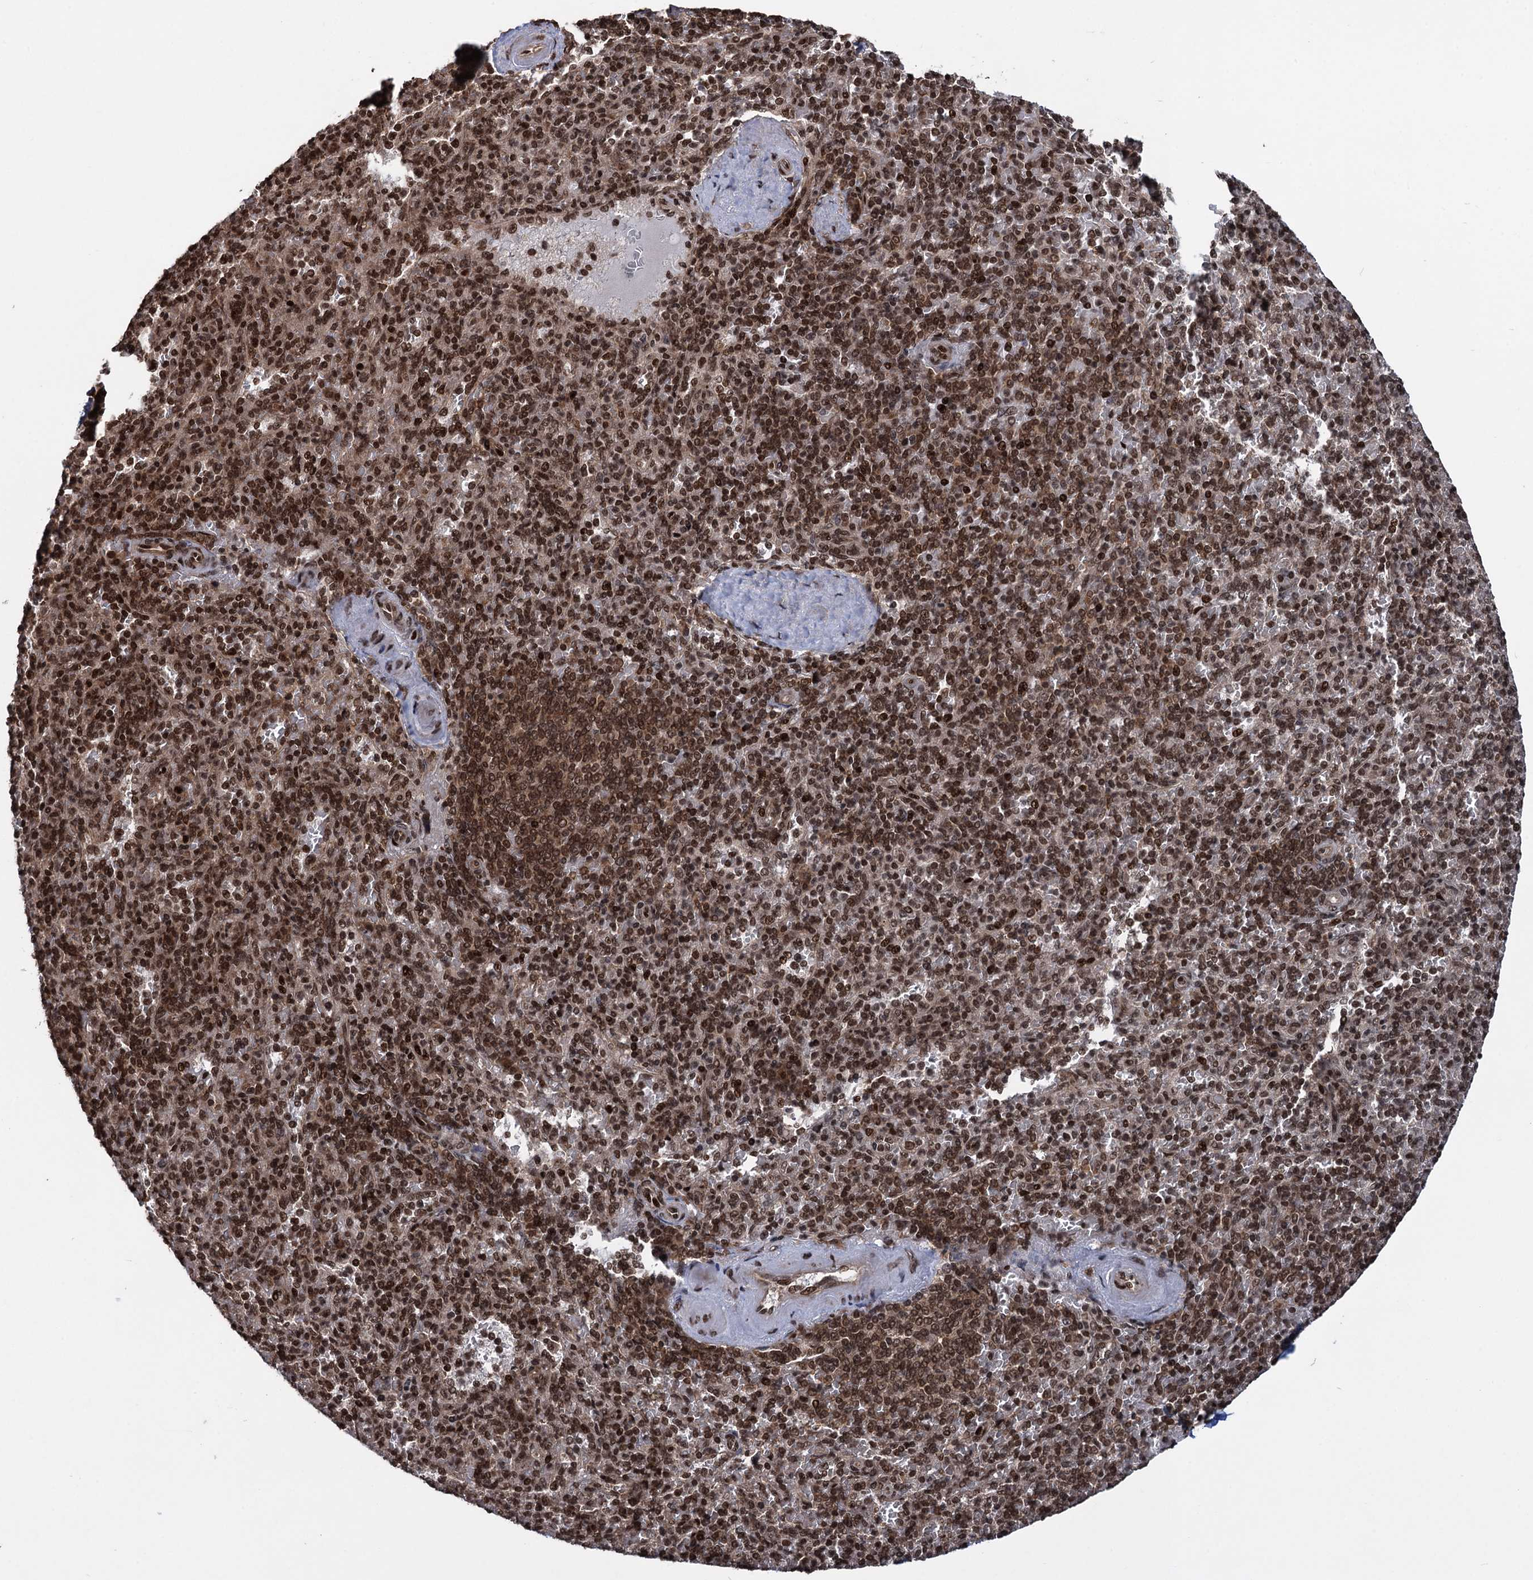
{"staining": {"intensity": "strong", "quantity": ">75%", "location": "nuclear"}, "tissue": "spleen", "cell_type": "Cells in red pulp", "image_type": "normal", "snomed": [{"axis": "morphology", "description": "Normal tissue, NOS"}, {"axis": "topography", "description": "Spleen"}], "caption": "Immunohistochemistry histopathology image of benign human spleen stained for a protein (brown), which displays high levels of strong nuclear expression in approximately >75% of cells in red pulp.", "gene": "ZNF169", "patient": {"sex": "male", "age": 82}}